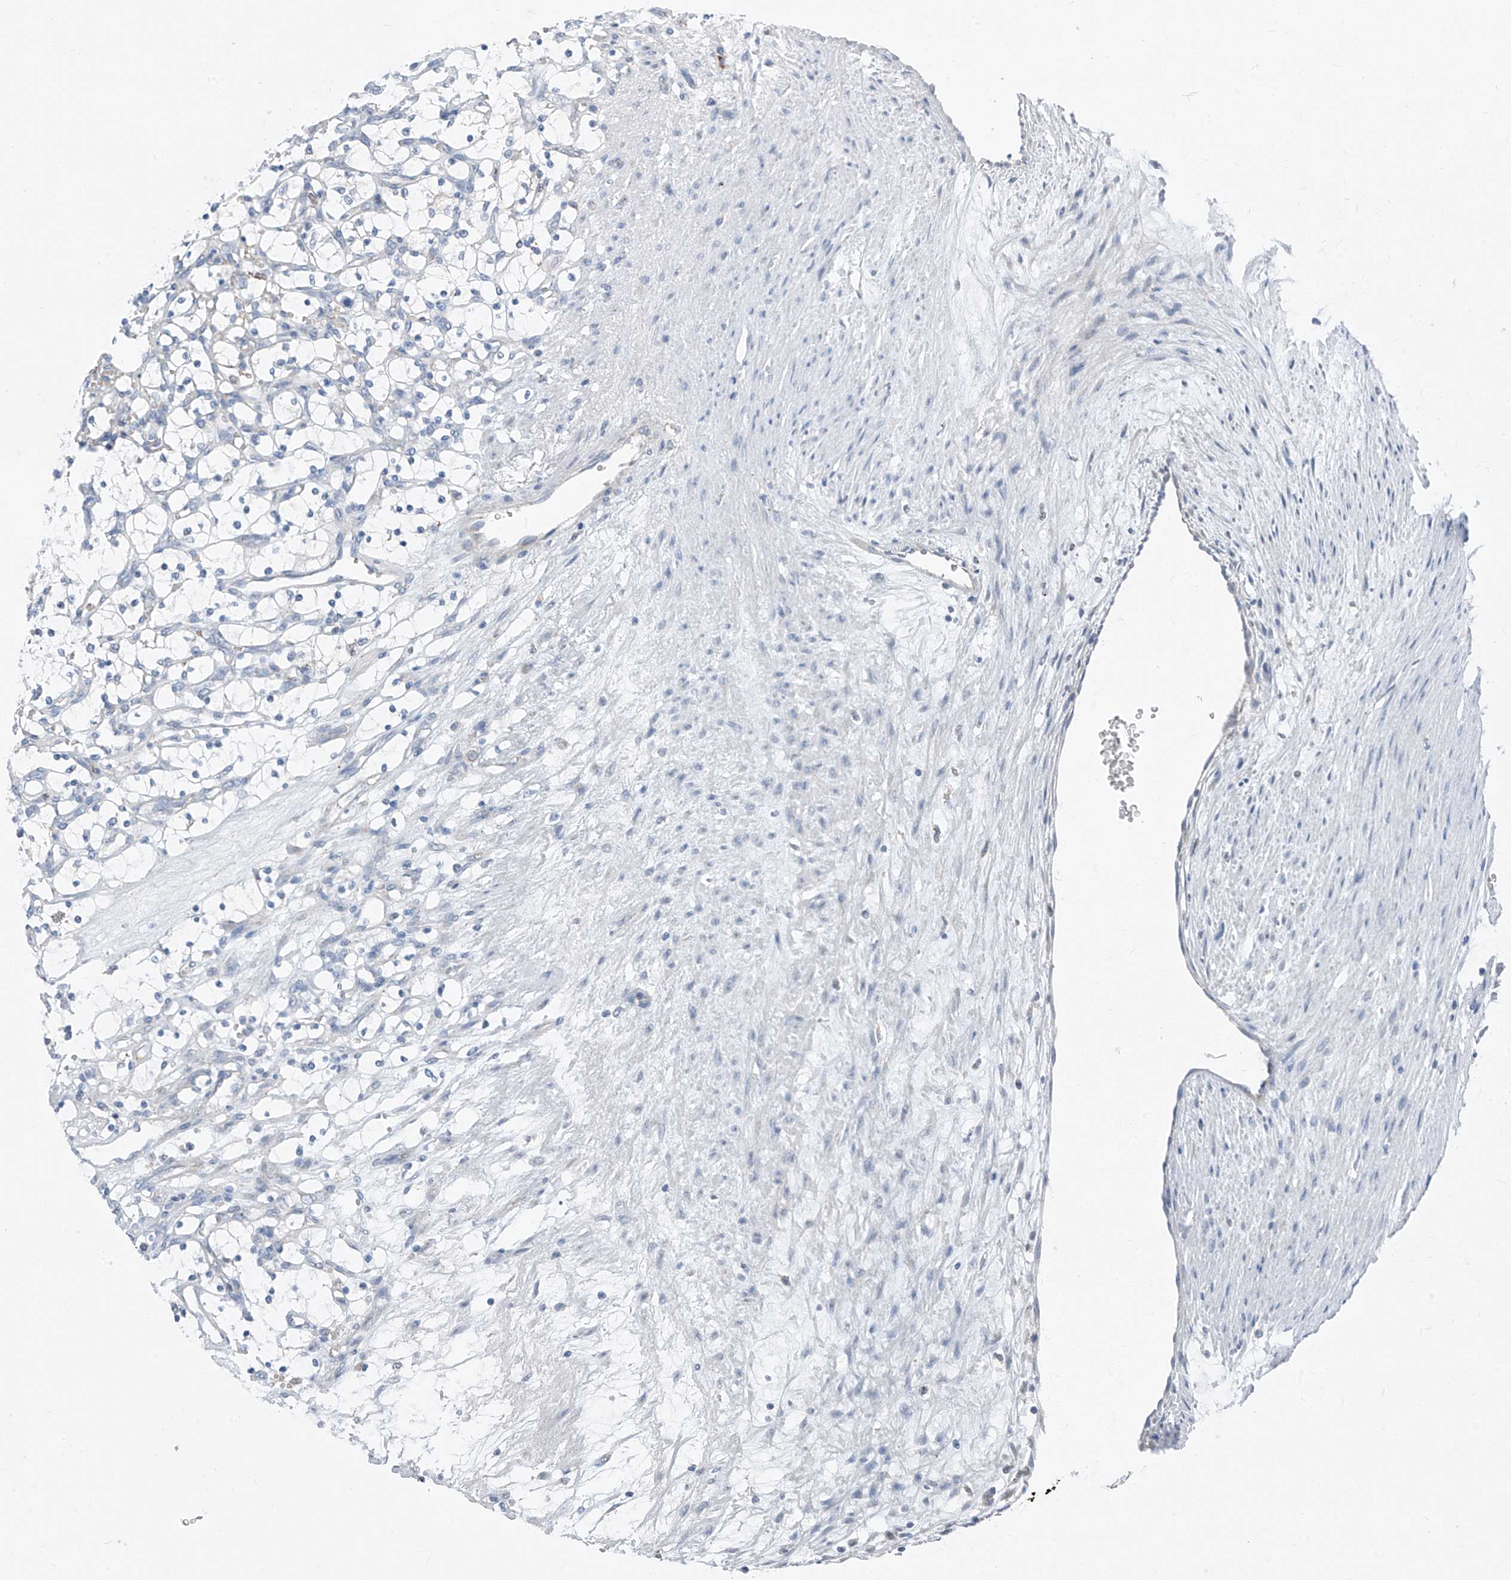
{"staining": {"intensity": "negative", "quantity": "none", "location": "none"}, "tissue": "renal cancer", "cell_type": "Tumor cells", "image_type": "cancer", "snomed": [{"axis": "morphology", "description": "Adenocarcinoma, NOS"}, {"axis": "topography", "description": "Kidney"}], "caption": "This is an IHC histopathology image of adenocarcinoma (renal). There is no staining in tumor cells.", "gene": "CHMP2B", "patient": {"sex": "female", "age": 69}}